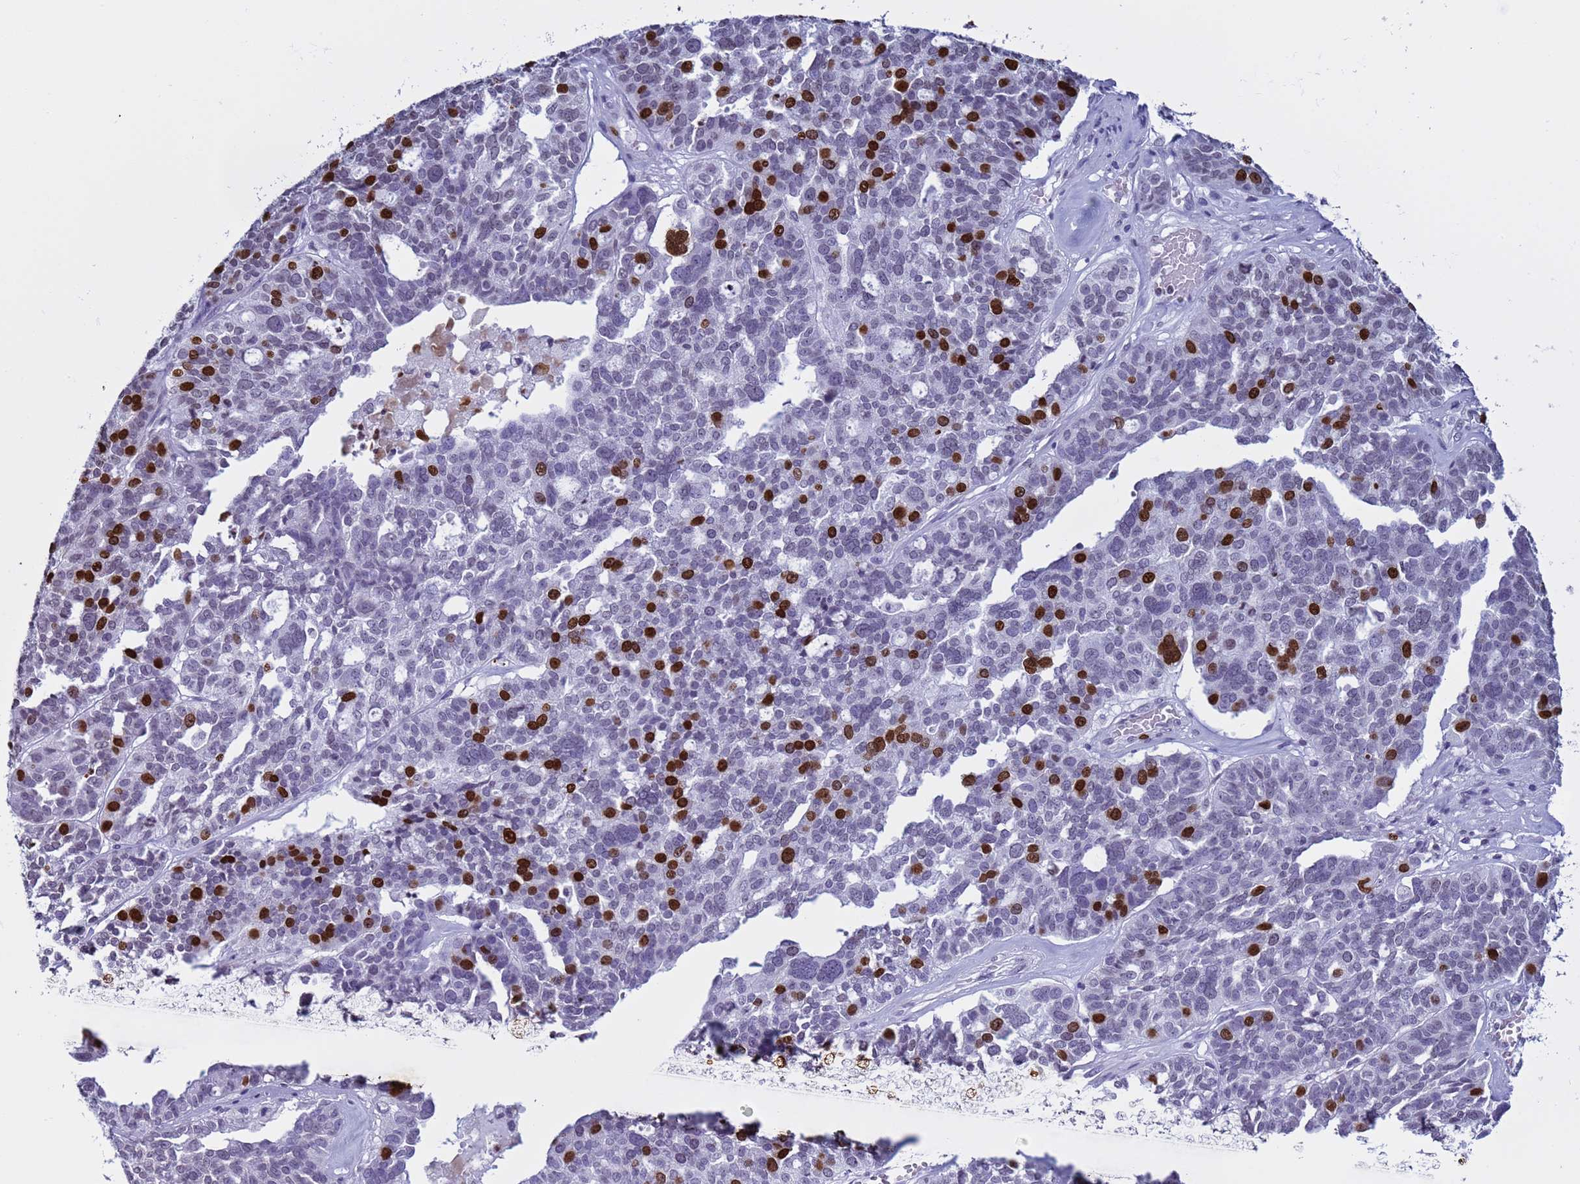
{"staining": {"intensity": "strong", "quantity": "<25%", "location": "nuclear"}, "tissue": "ovarian cancer", "cell_type": "Tumor cells", "image_type": "cancer", "snomed": [{"axis": "morphology", "description": "Cystadenocarcinoma, serous, NOS"}, {"axis": "topography", "description": "Ovary"}], "caption": "Tumor cells reveal medium levels of strong nuclear staining in about <25% of cells in ovarian cancer. (Brightfield microscopy of DAB IHC at high magnification).", "gene": "H4C8", "patient": {"sex": "female", "age": 59}}